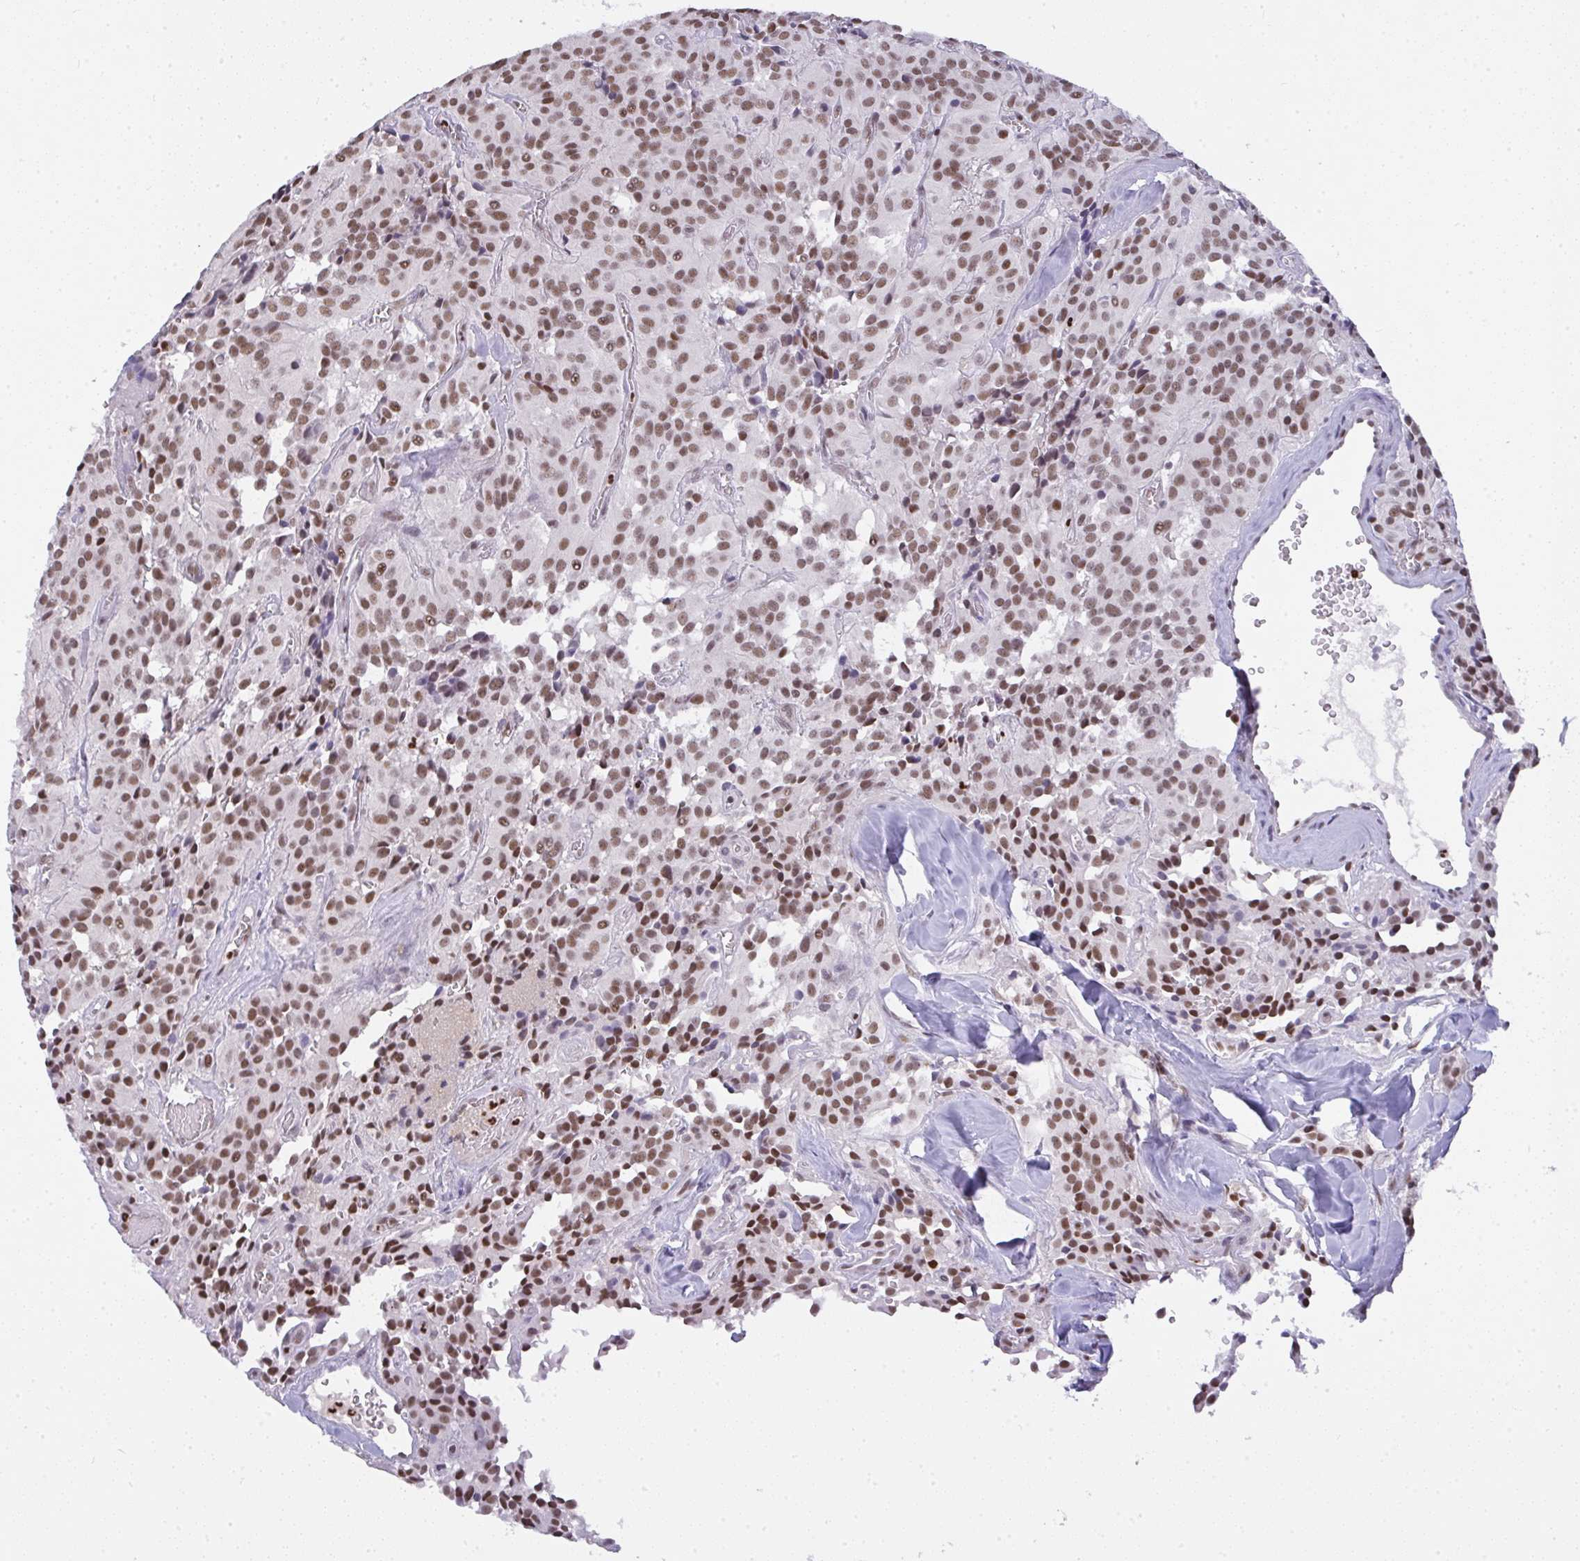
{"staining": {"intensity": "moderate", "quantity": ">75%", "location": "nuclear"}, "tissue": "glioma", "cell_type": "Tumor cells", "image_type": "cancer", "snomed": [{"axis": "morphology", "description": "Glioma, malignant, Low grade"}, {"axis": "topography", "description": "Brain"}], "caption": "IHC photomicrograph of malignant low-grade glioma stained for a protein (brown), which displays medium levels of moderate nuclear expression in approximately >75% of tumor cells.", "gene": "BBX", "patient": {"sex": "male", "age": 42}}